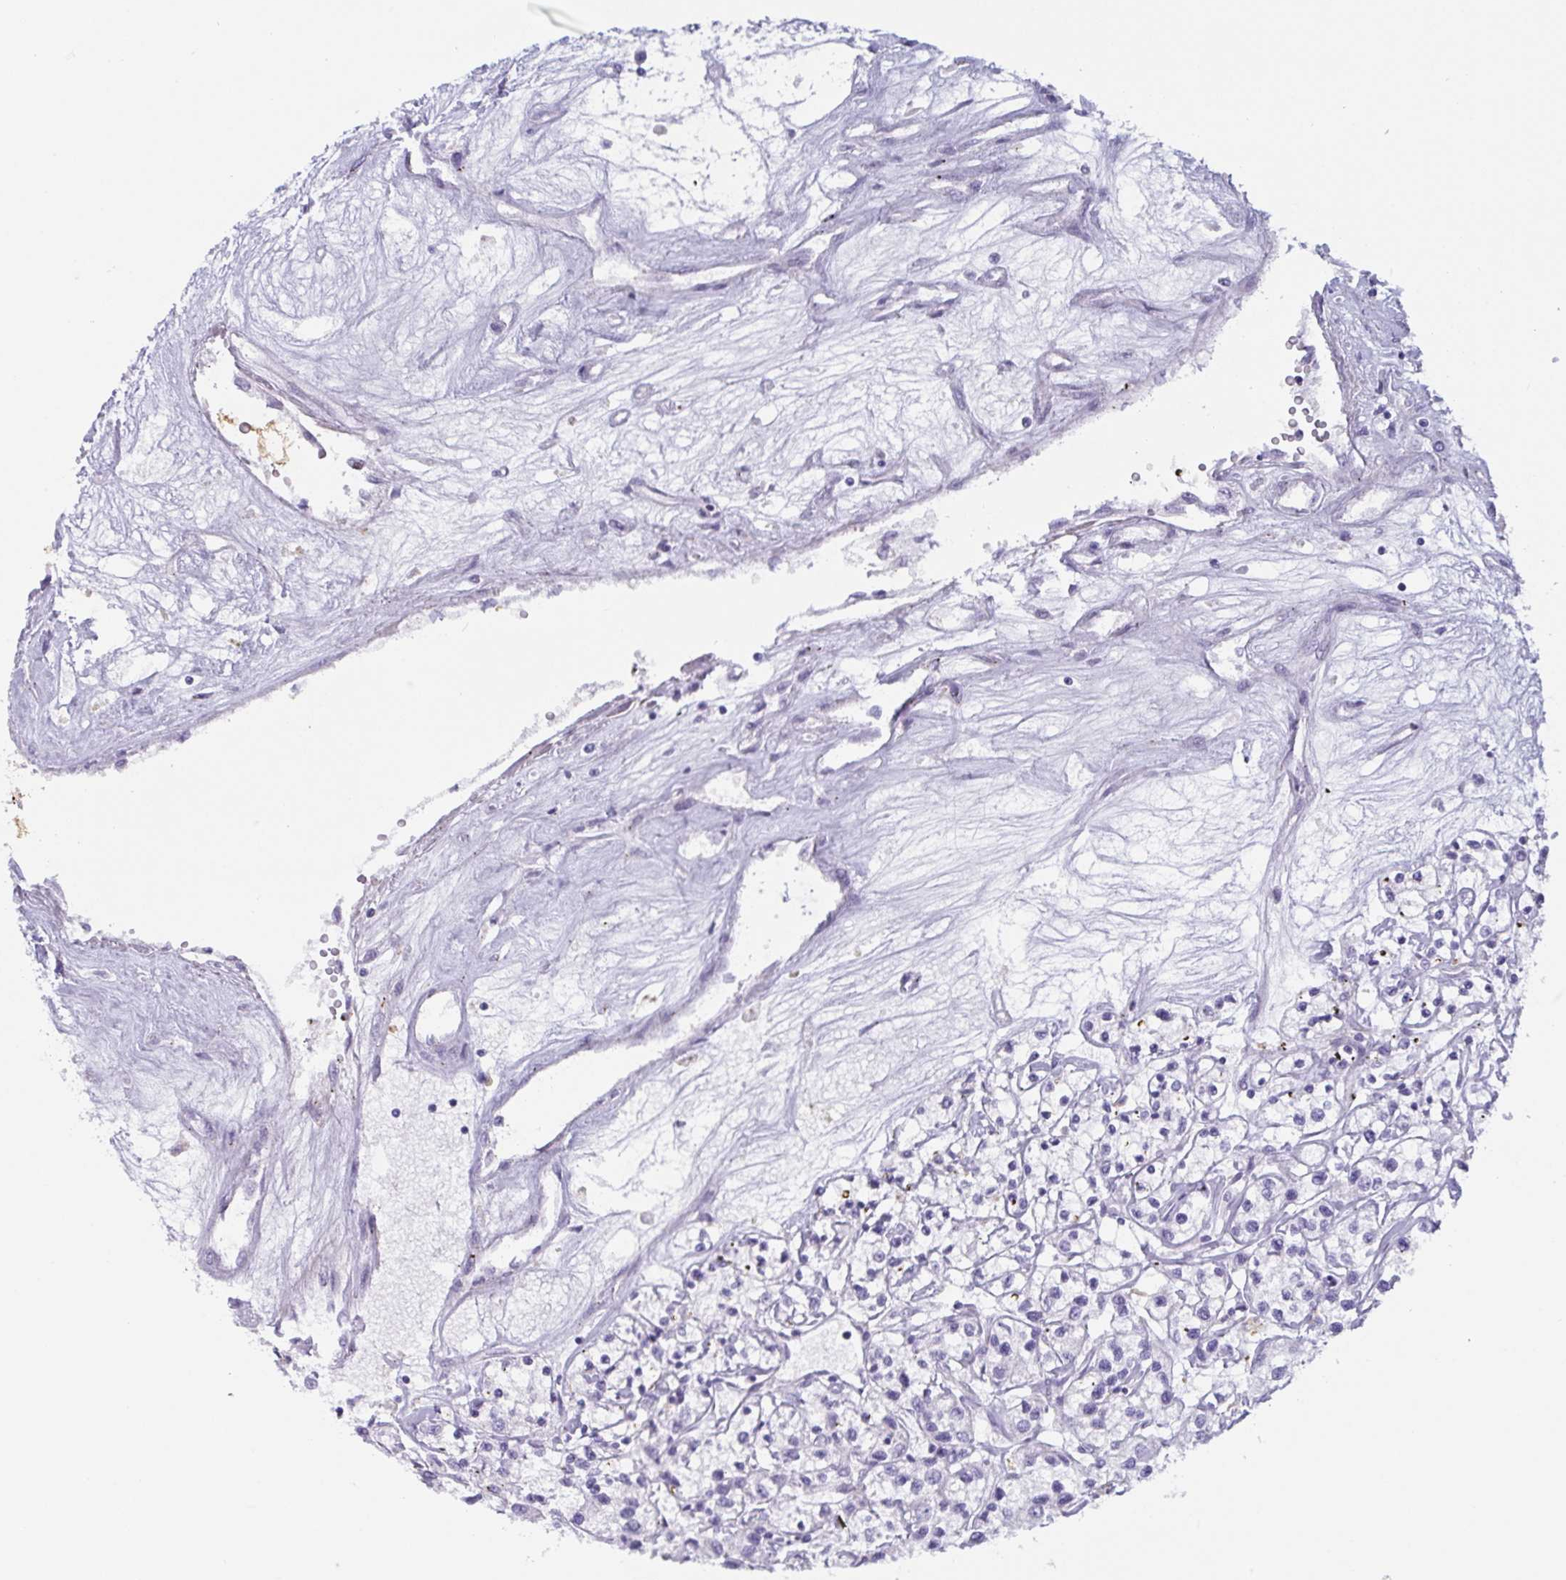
{"staining": {"intensity": "negative", "quantity": "none", "location": "none"}, "tissue": "renal cancer", "cell_type": "Tumor cells", "image_type": "cancer", "snomed": [{"axis": "morphology", "description": "Adenocarcinoma, NOS"}, {"axis": "topography", "description": "Kidney"}], "caption": "There is no significant positivity in tumor cells of adenocarcinoma (renal).", "gene": "OR5P3", "patient": {"sex": "female", "age": 59}}